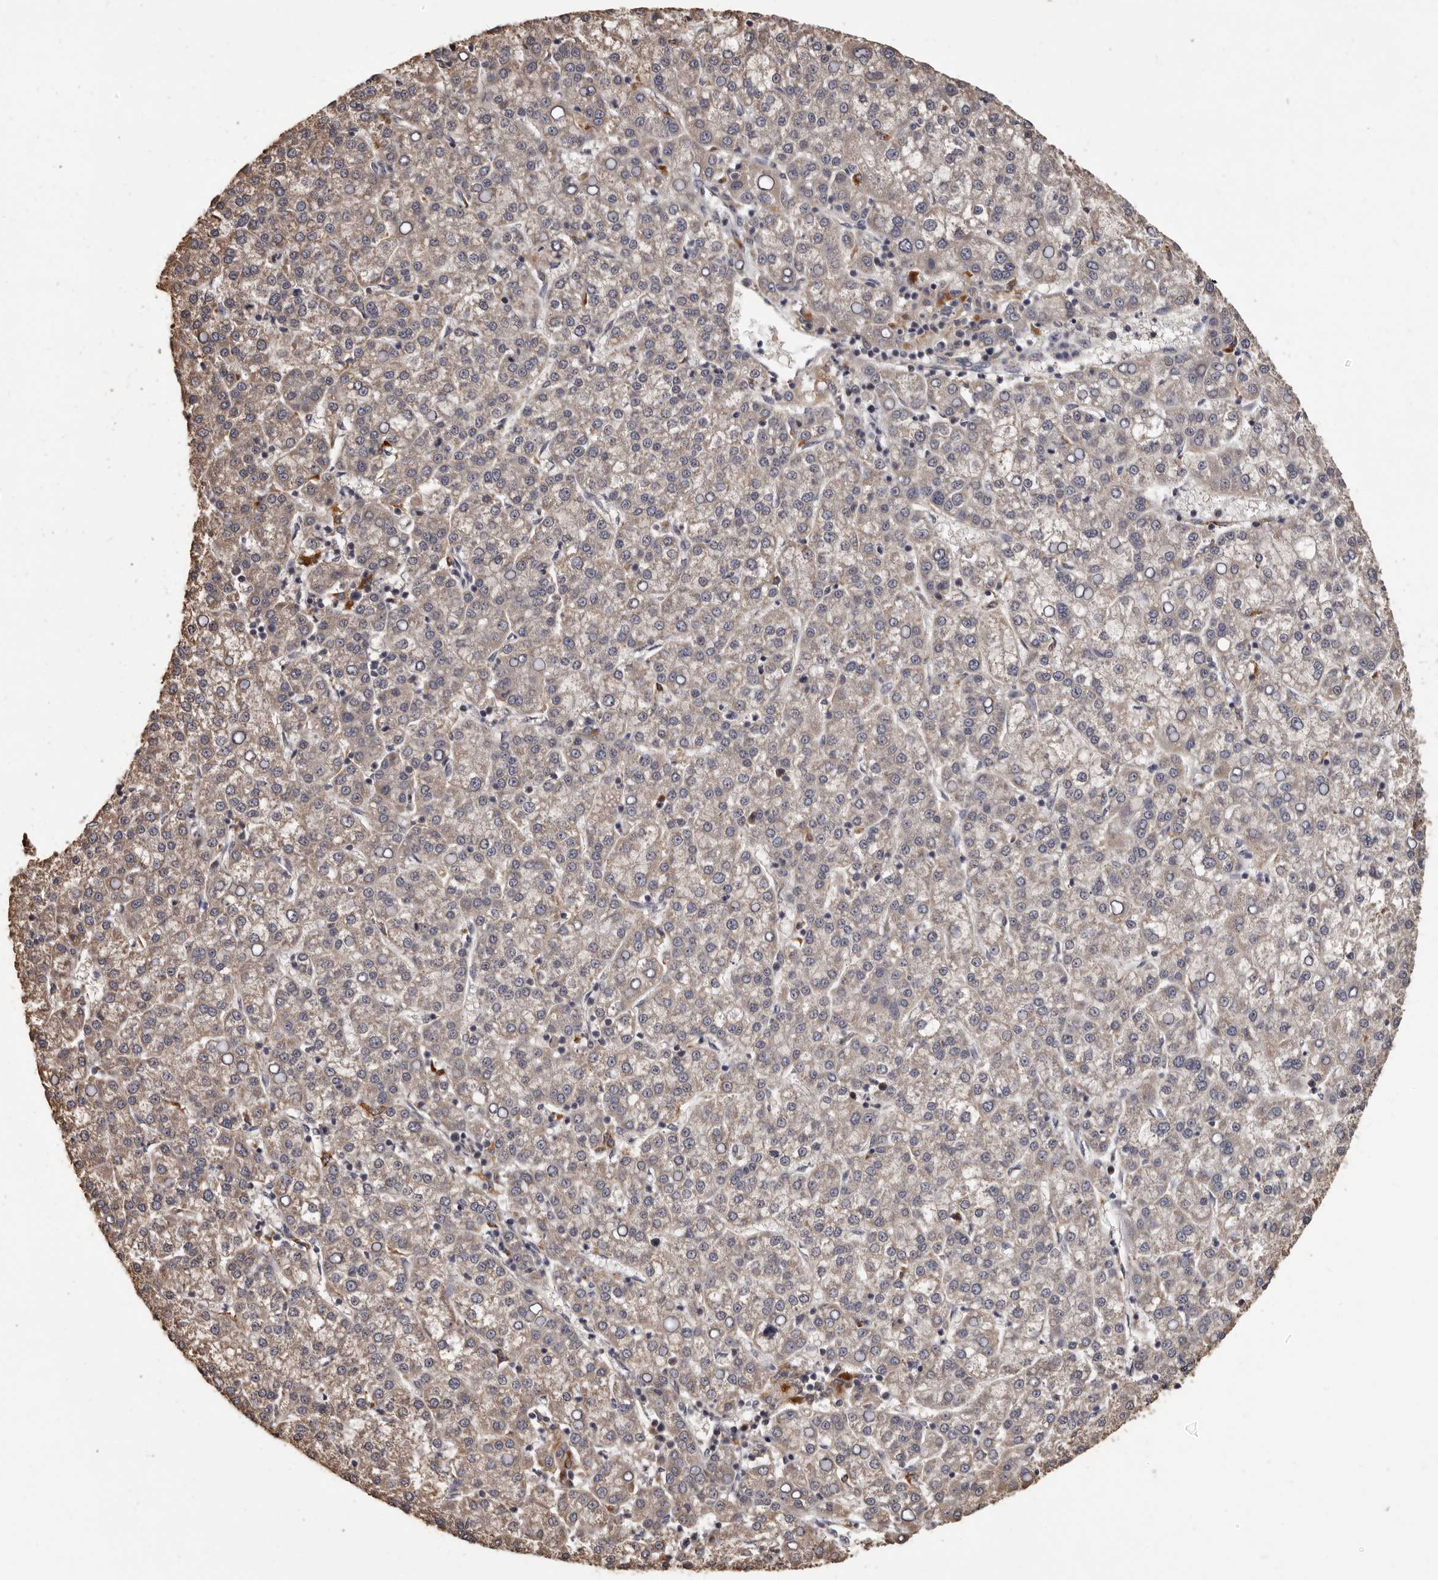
{"staining": {"intensity": "negative", "quantity": "none", "location": "none"}, "tissue": "liver cancer", "cell_type": "Tumor cells", "image_type": "cancer", "snomed": [{"axis": "morphology", "description": "Carcinoma, Hepatocellular, NOS"}, {"axis": "topography", "description": "Liver"}], "caption": "Immunohistochemical staining of hepatocellular carcinoma (liver) demonstrates no significant positivity in tumor cells.", "gene": "MGAT5", "patient": {"sex": "female", "age": 58}}